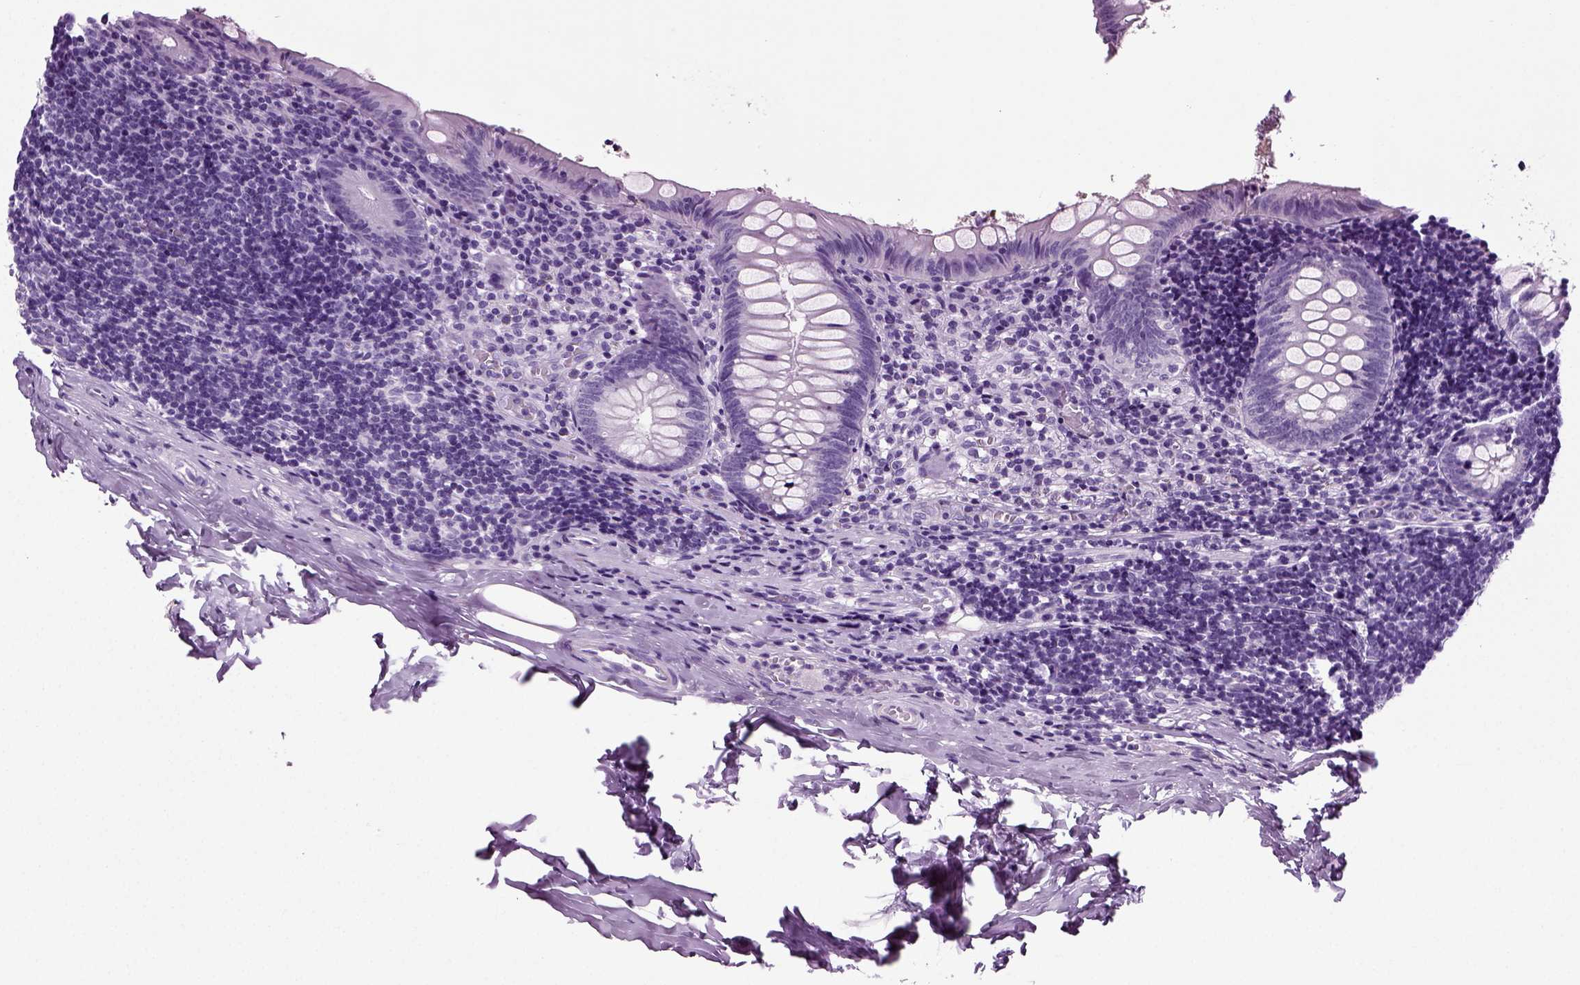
{"staining": {"intensity": "negative", "quantity": "none", "location": "none"}, "tissue": "appendix", "cell_type": "Glandular cells", "image_type": "normal", "snomed": [{"axis": "morphology", "description": "Normal tissue, NOS"}, {"axis": "topography", "description": "Appendix"}], "caption": "Immunohistochemistry of benign appendix reveals no staining in glandular cells.", "gene": "CD109", "patient": {"sex": "female", "age": 23}}